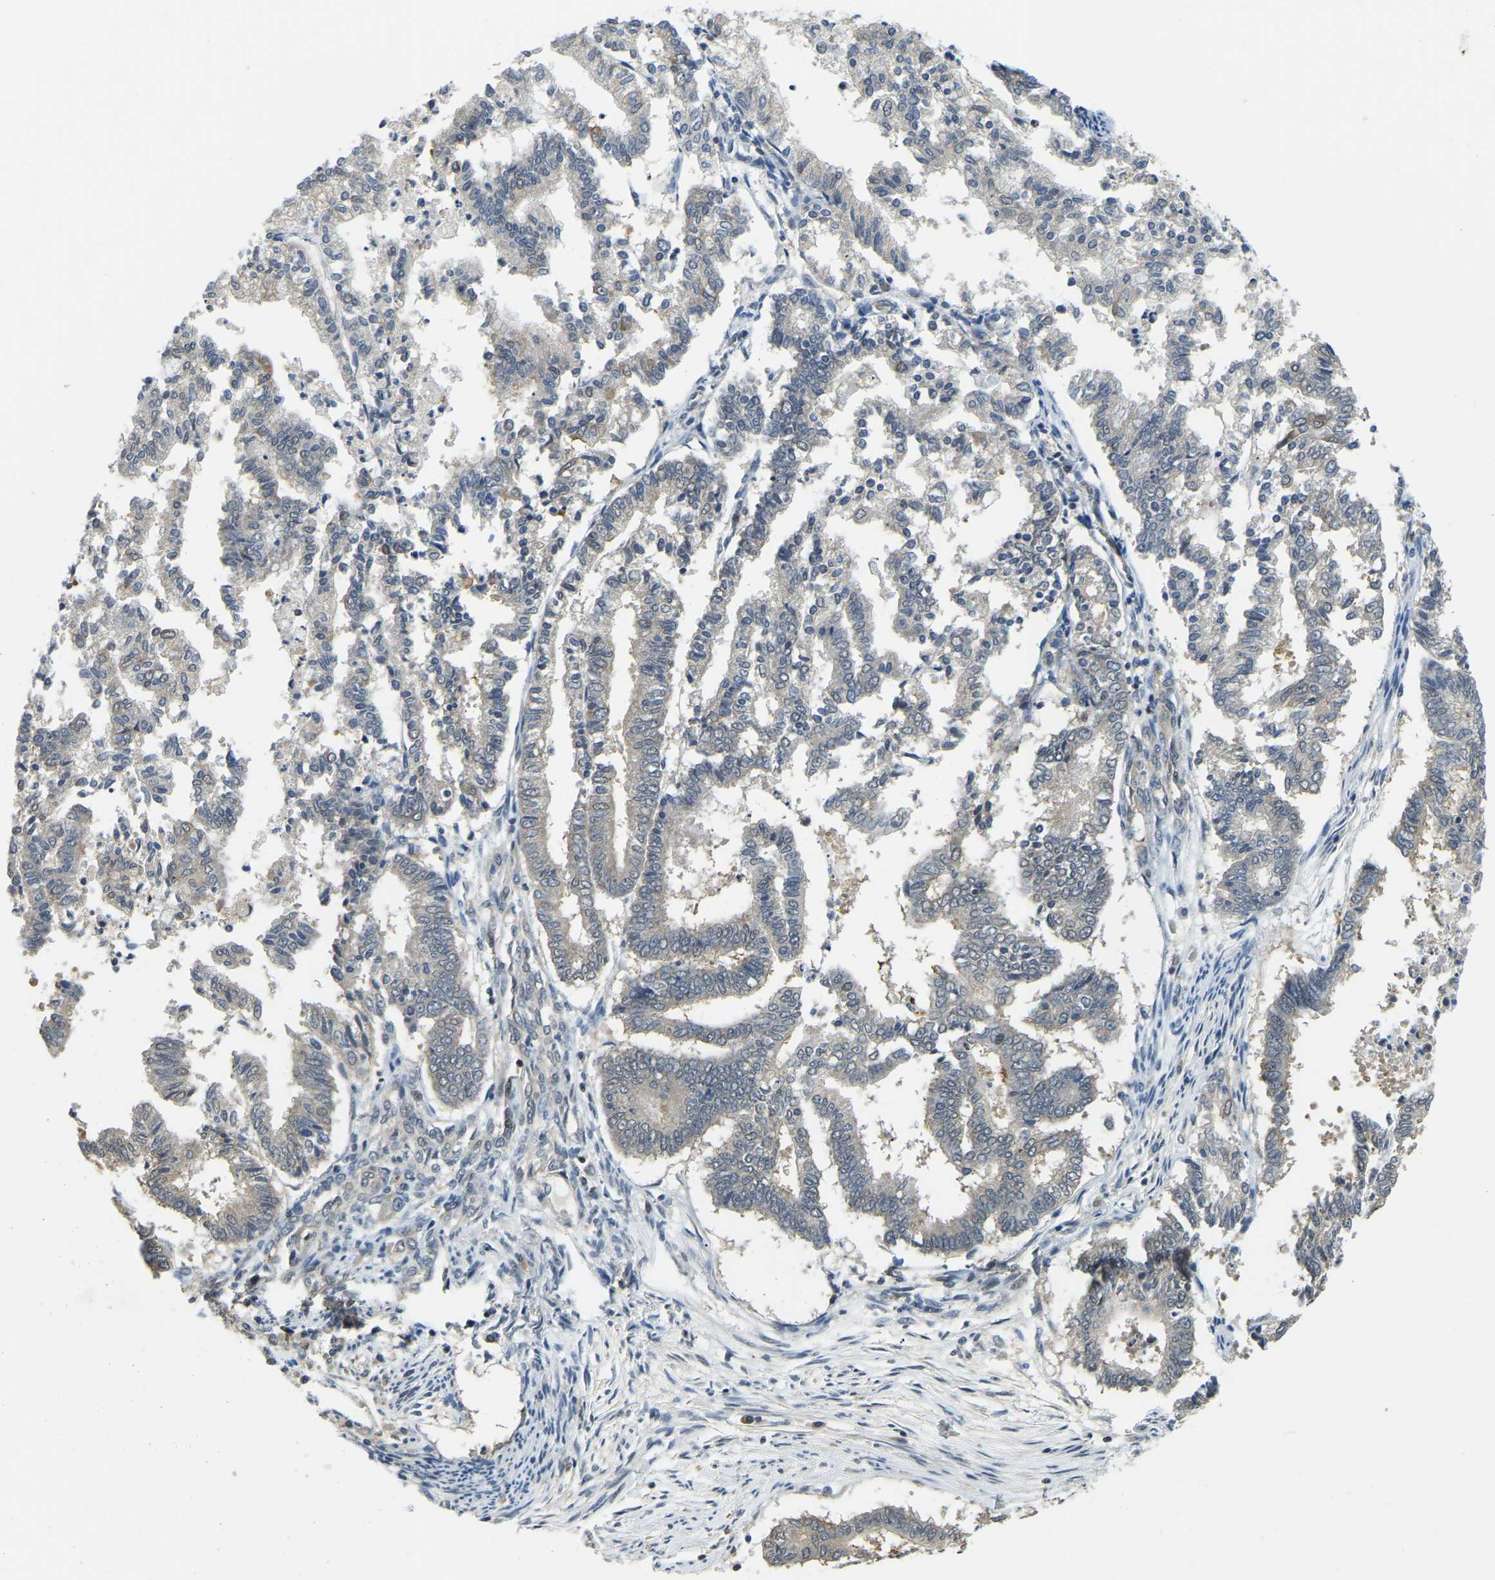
{"staining": {"intensity": "weak", "quantity": "<25%", "location": "cytoplasmic/membranous"}, "tissue": "endometrial cancer", "cell_type": "Tumor cells", "image_type": "cancer", "snomed": [{"axis": "morphology", "description": "Necrosis, NOS"}, {"axis": "morphology", "description": "Adenocarcinoma, NOS"}, {"axis": "topography", "description": "Endometrium"}], "caption": "Endometrial cancer (adenocarcinoma) stained for a protein using immunohistochemistry (IHC) displays no positivity tumor cells.", "gene": "AHNAK", "patient": {"sex": "female", "age": 79}}